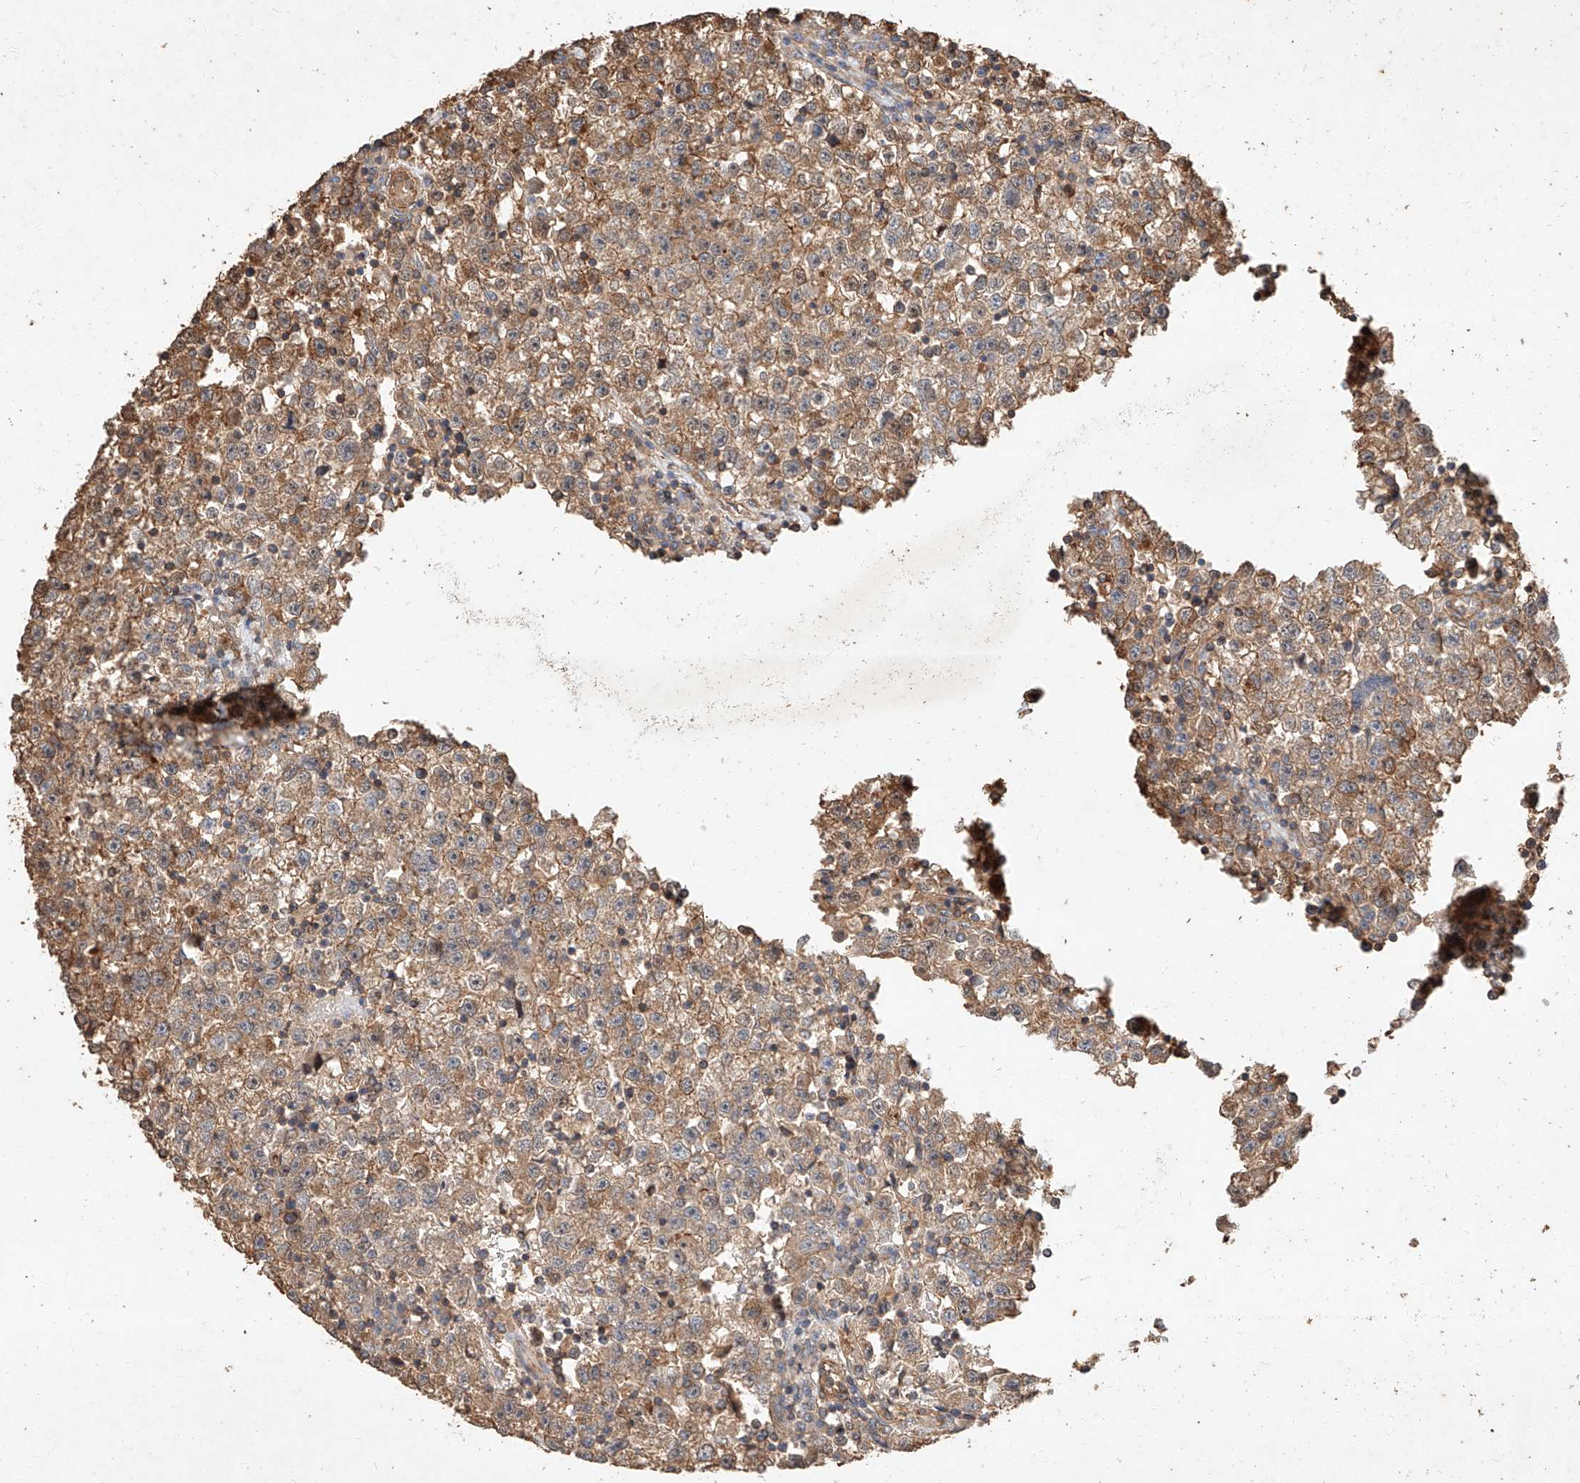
{"staining": {"intensity": "moderate", "quantity": ">75%", "location": "cytoplasmic/membranous"}, "tissue": "testis cancer", "cell_type": "Tumor cells", "image_type": "cancer", "snomed": [{"axis": "morphology", "description": "Seminoma, NOS"}, {"axis": "topography", "description": "Testis"}], "caption": "Moderate cytoplasmic/membranous staining is identified in approximately >75% of tumor cells in seminoma (testis).", "gene": "GHDC", "patient": {"sex": "male", "age": 22}}